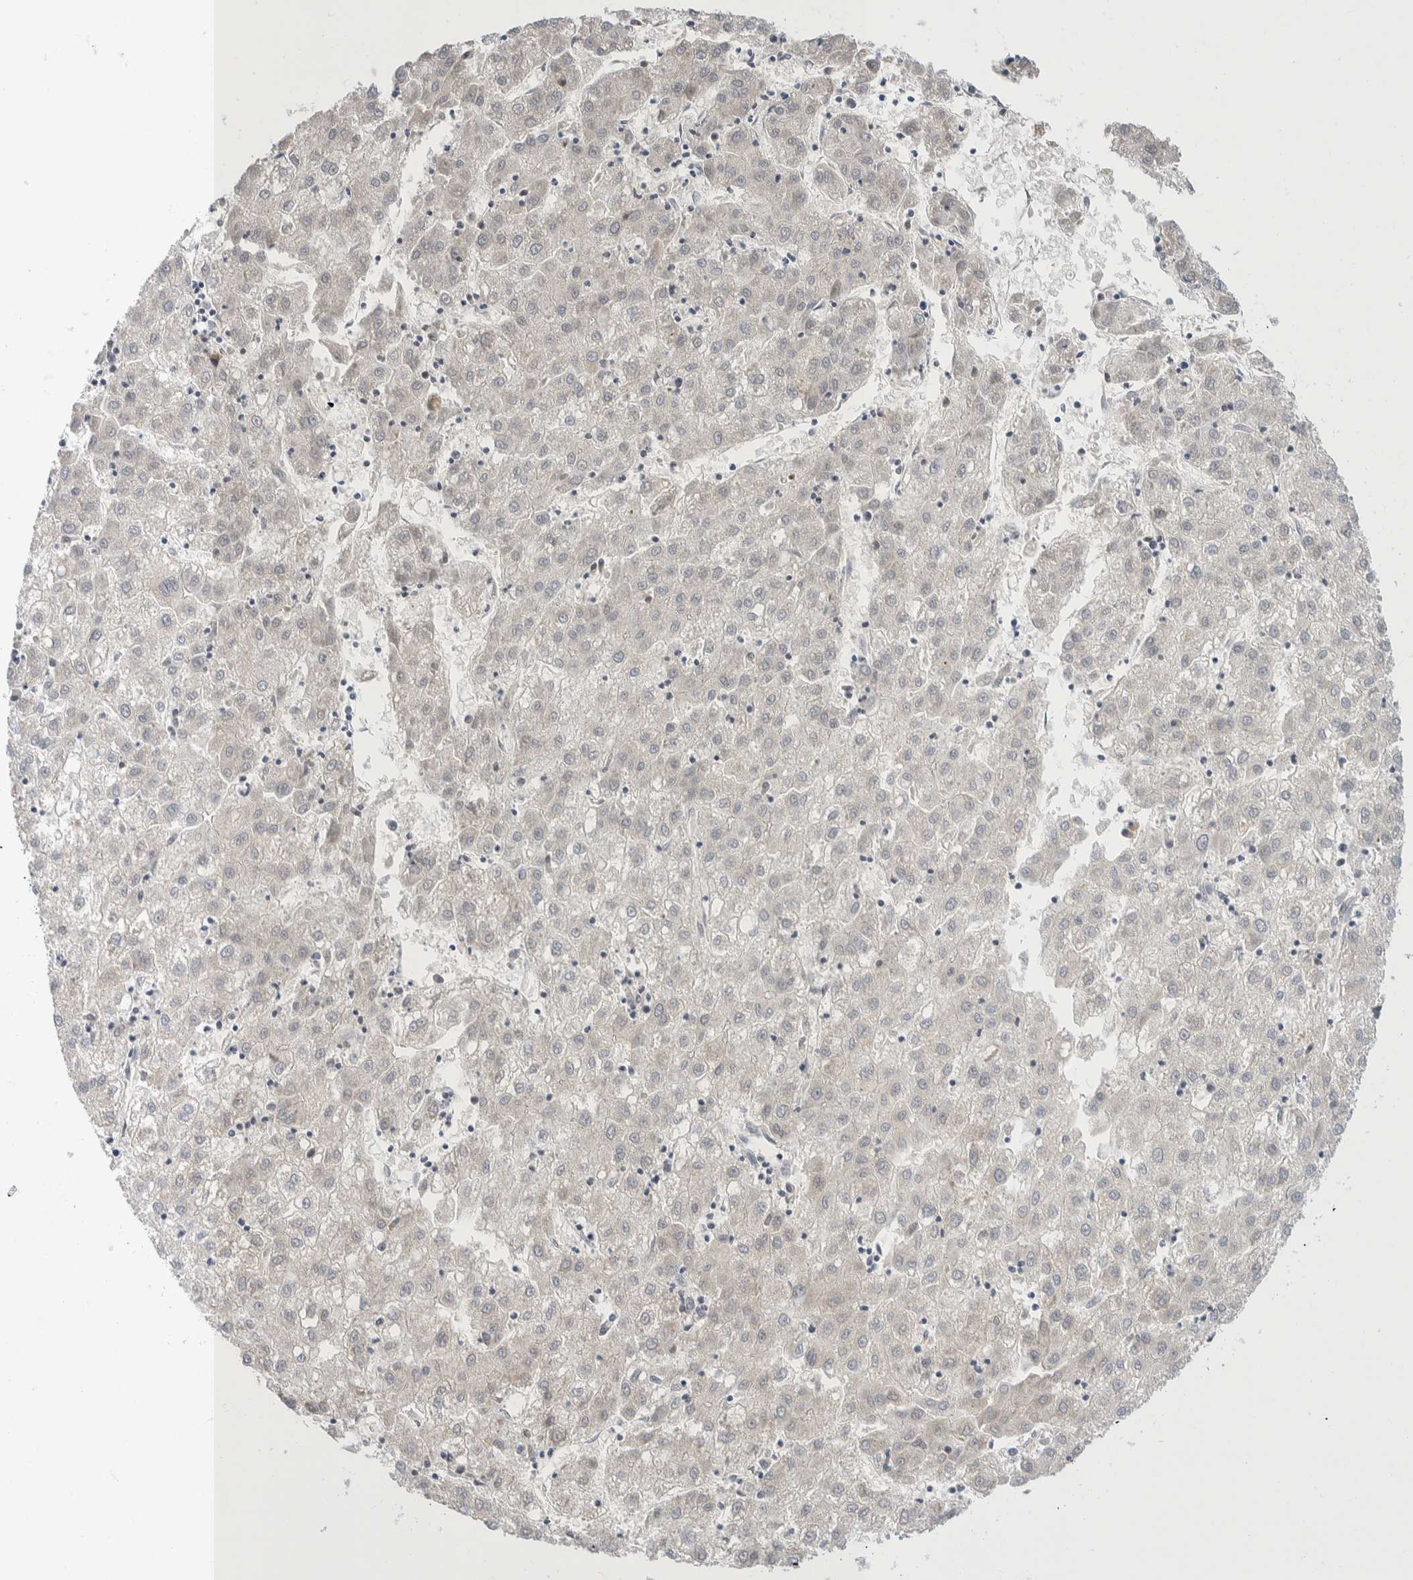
{"staining": {"intensity": "negative", "quantity": "none", "location": "none"}, "tissue": "liver cancer", "cell_type": "Tumor cells", "image_type": "cancer", "snomed": [{"axis": "morphology", "description": "Carcinoma, Hepatocellular, NOS"}, {"axis": "topography", "description": "Liver"}], "caption": "Immunohistochemistry (IHC) histopathology image of neoplastic tissue: human hepatocellular carcinoma (liver) stained with DAB exhibits no significant protein positivity in tumor cells.", "gene": "CRAT", "patient": {"sex": "male", "age": 72}}